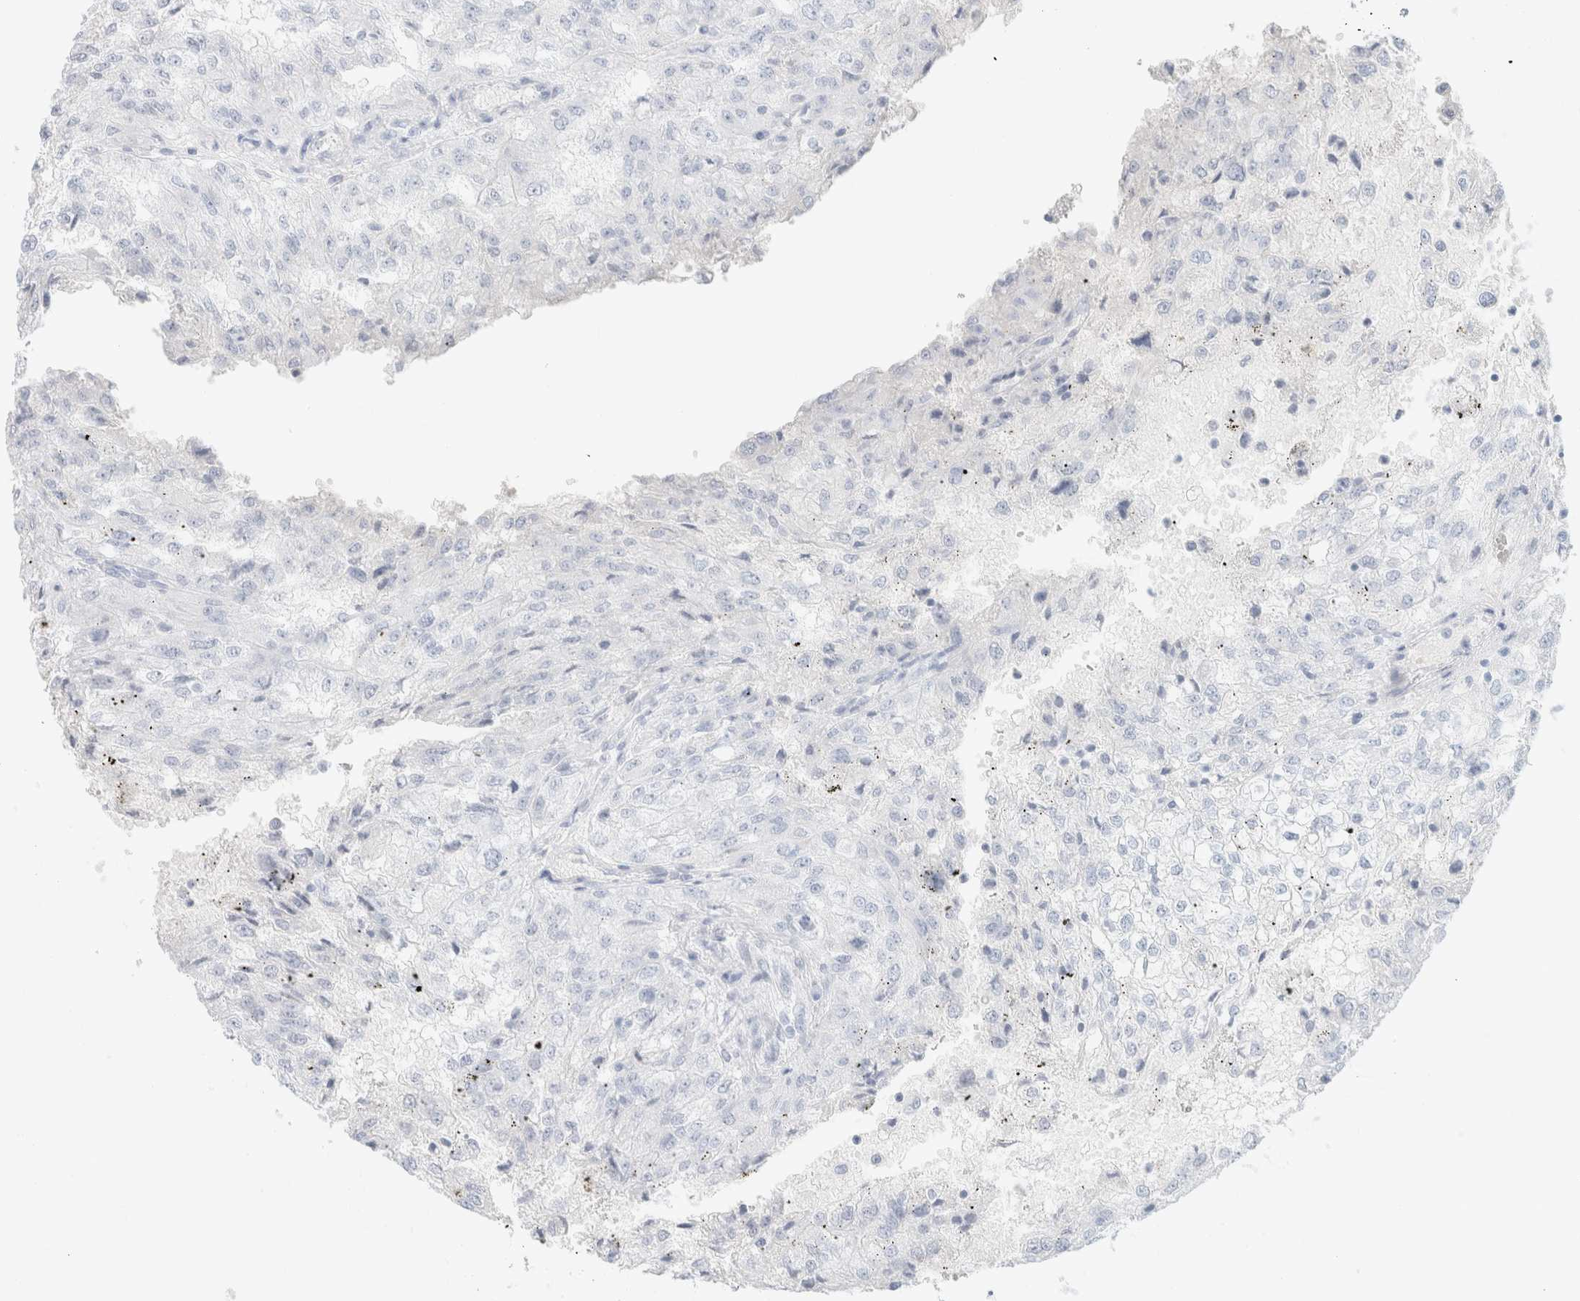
{"staining": {"intensity": "negative", "quantity": "none", "location": "none"}, "tissue": "renal cancer", "cell_type": "Tumor cells", "image_type": "cancer", "snomed": [{"axis": "morphology", "description": "Adenocarcinoma, NOS"}, {"axis": "topography", "description": "Kidney"}], "caption": "This histopathology image is of adenocarcinoma (renal) stained with IHC to label a protein in brown with the nuclei are counter-stained blue. There is no expression in tumor cells. The staining was performed using DAB to visualize the protein expression in brown, while the nuclei were stained in blue with hematoxylin (Magnification: 20x).", "gene": "CPQ", "patient": {"sex": "female", "age": 54}}